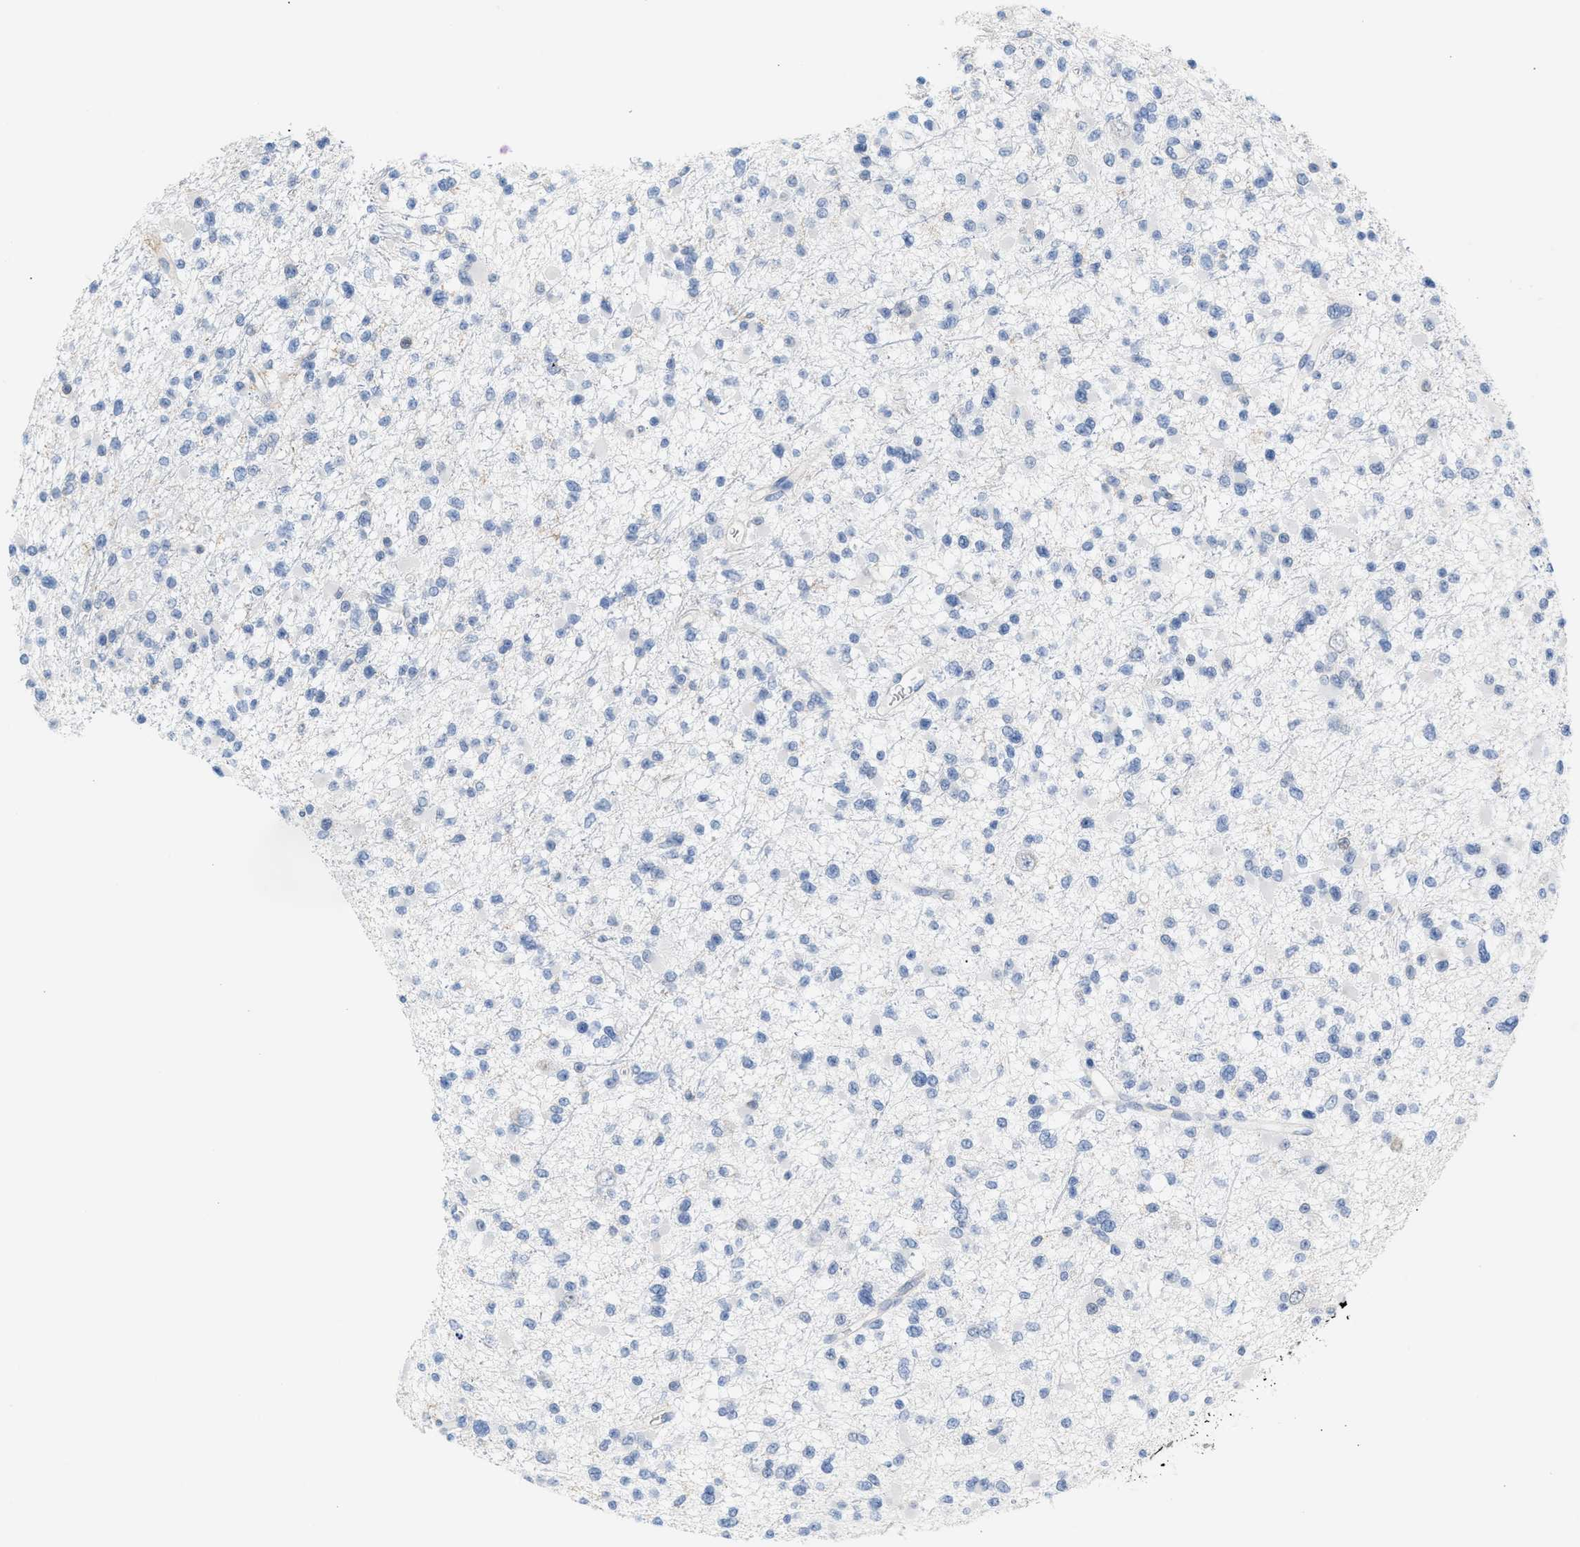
{"staining": {"intensity": "negative", "quantity": "none", "location": "none"}, "tissue": "glioma", "cell_type": "Tumor cells", "image_type": "cancer", "snomed": [{"axis": "morphology", "description": "Glioma, malignant, Low grade"}, {"axis": "topography", "description": "Brain"}], "caption": "Tumor cells are negative for brown protein staining in glioma.", "gene": "LRCH1", "patient": {"sex": "female", "age": 22}}